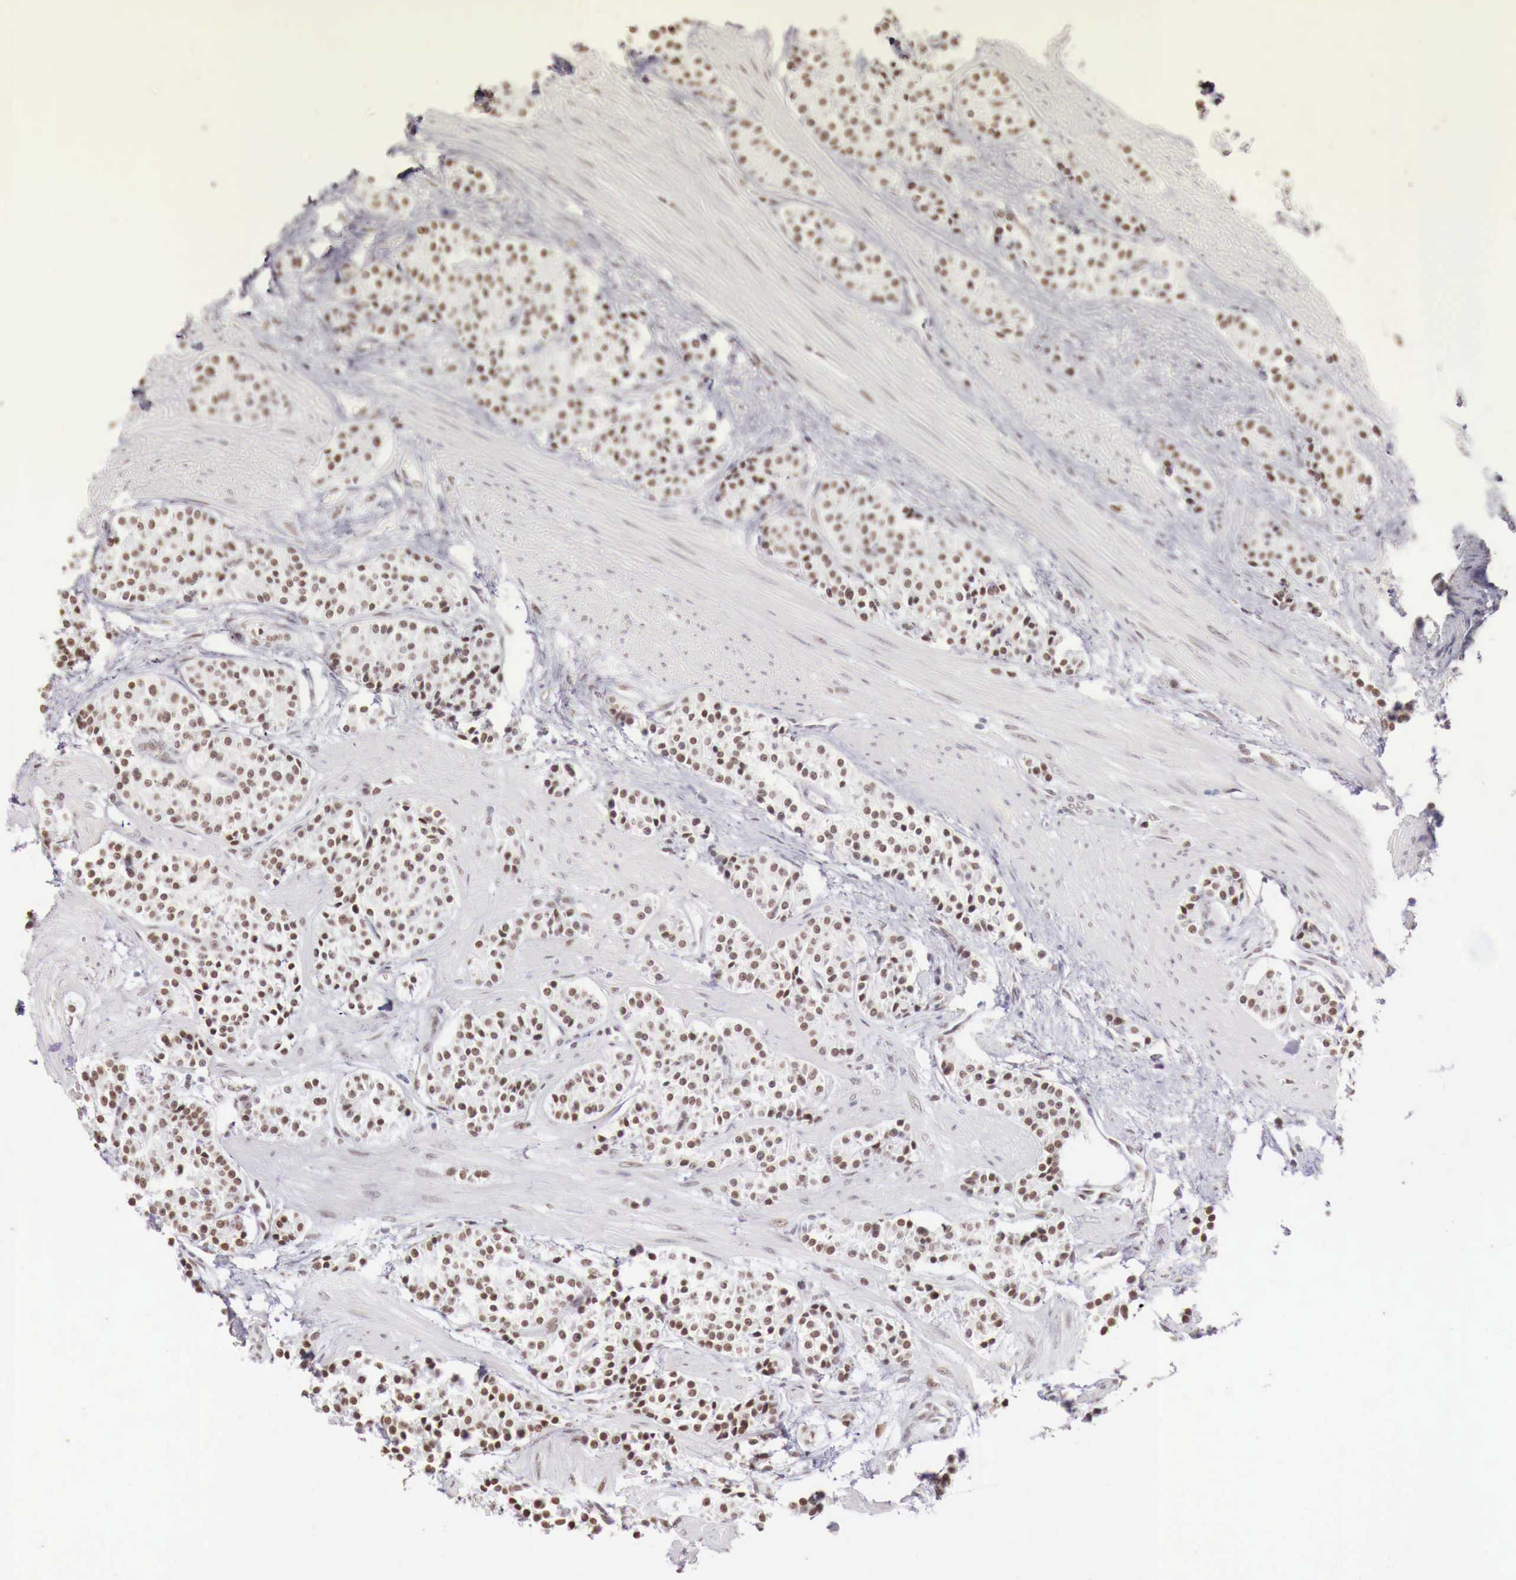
{"staining": {"intensity": "weak", "quantity": "<25%", "location": "nuclear"}, "tissue": "carcinoid", "cell_type": "Tumor cells", "image_type": "cancer", "snomed": [{"axis": "morphology", "description": "Carcinoid, malignant, NOS"}, {"axis": "topography", "description": "Stomach"}], "caption": "The histopathology image displays no staining of tumor cells in carcinoid.", "gene": "PHF14", "patient": {"sex": "female", "age": 76}}